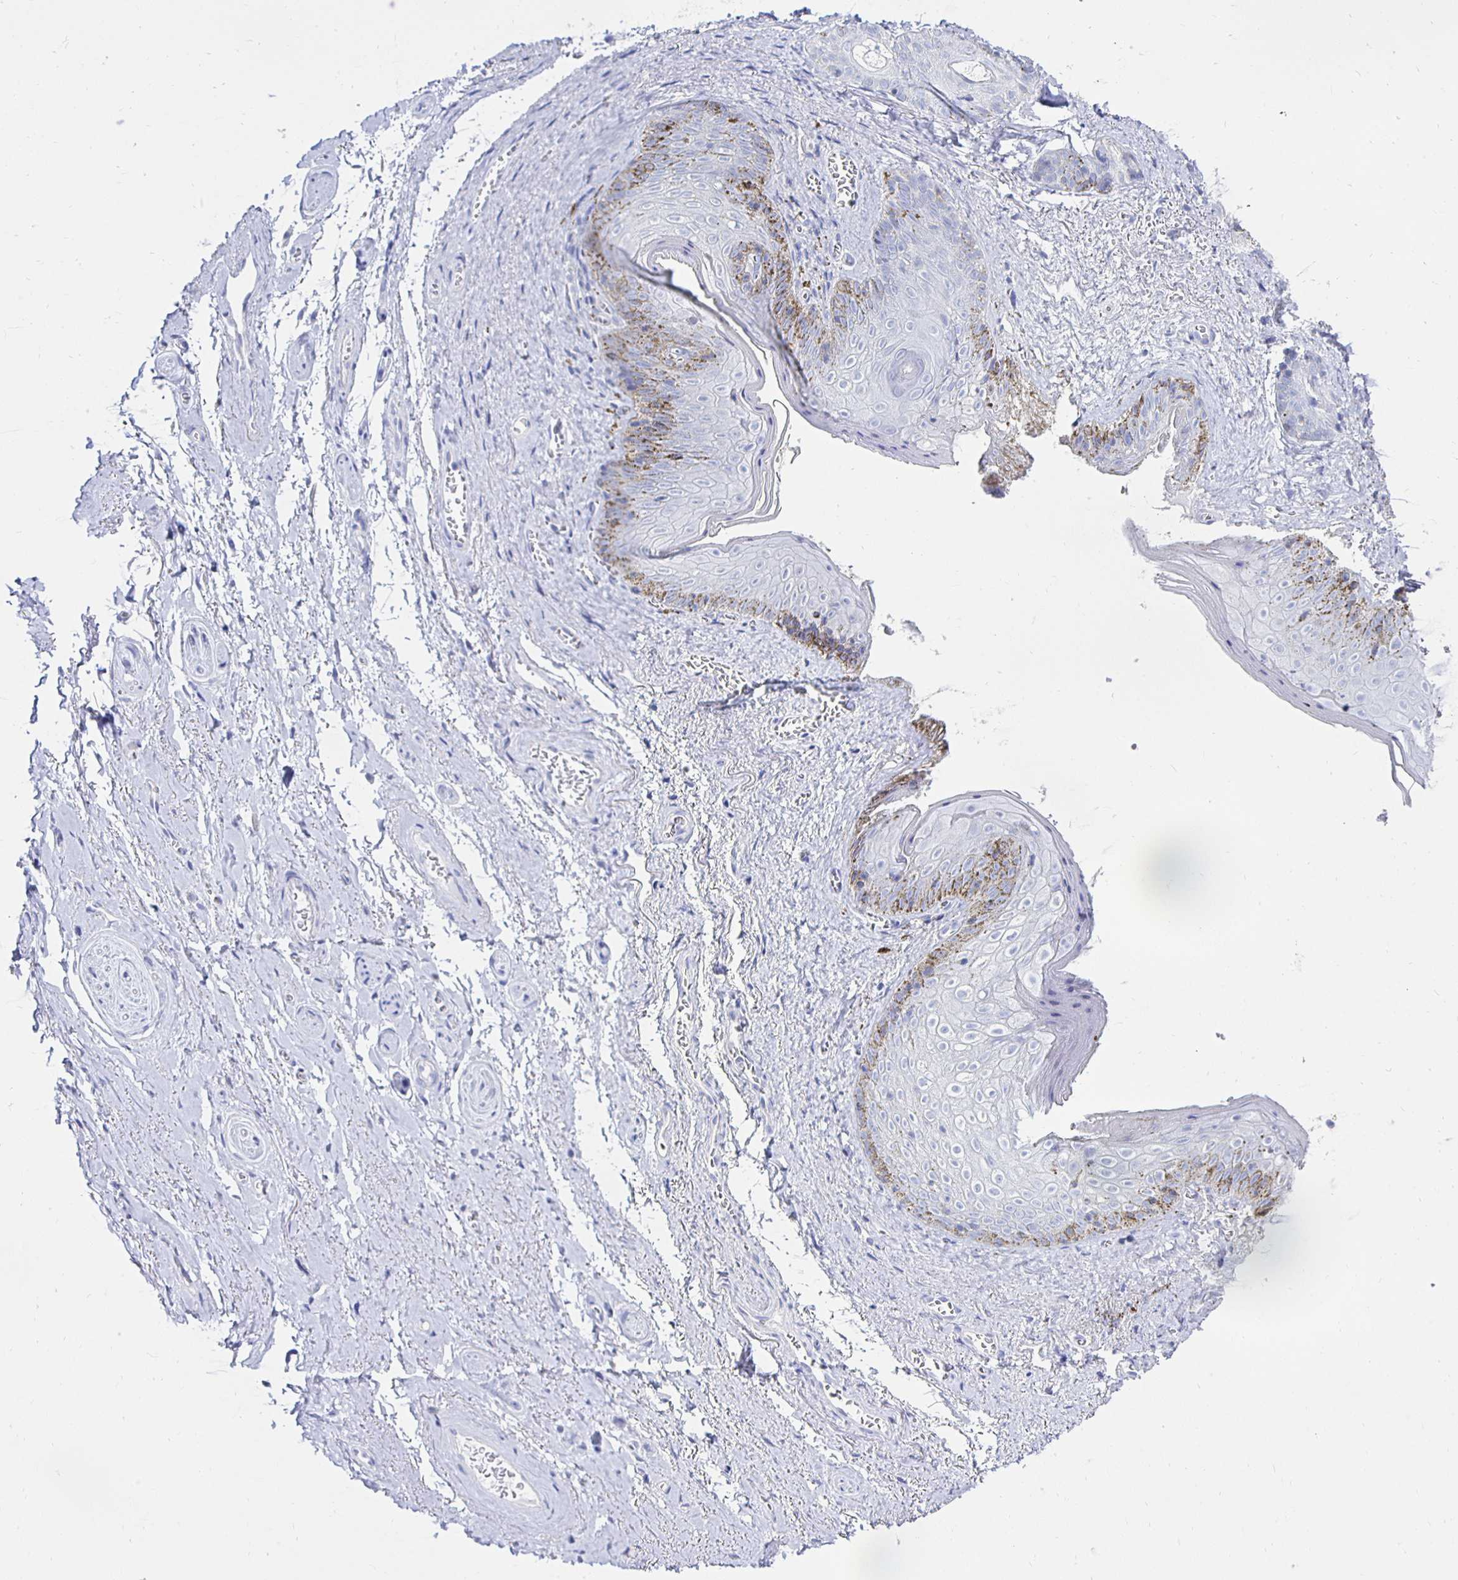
{"staining": {"intensity": "moderate", "quantity": "<25%", "location": "cytoplasmic/membranous"}, "tissue": "vagina", "cell_type": "Squamous epithelial cells", "image_type": "normal", "snomed": [{"axis": "morphology", "description": "Normal tissue, NOS"}, {"axis": "topography", "description": "Vulva"}, {"axis": "topography", "description": "Vagina"}, {"axis": "topography", "description": "Peripheral nerve tissue"}], "caption": "An immunohistochemistry image of normal tissue is shown. Protein staining in brown shows moderate cytoplasmic/membranous positivity in vagina within squamous epithelial cells. Ihc stains the protein of interest in brown and the nuclei are stained blue.", "gene": "UMOD", "patient": {"sex": "female", "age": 66}}